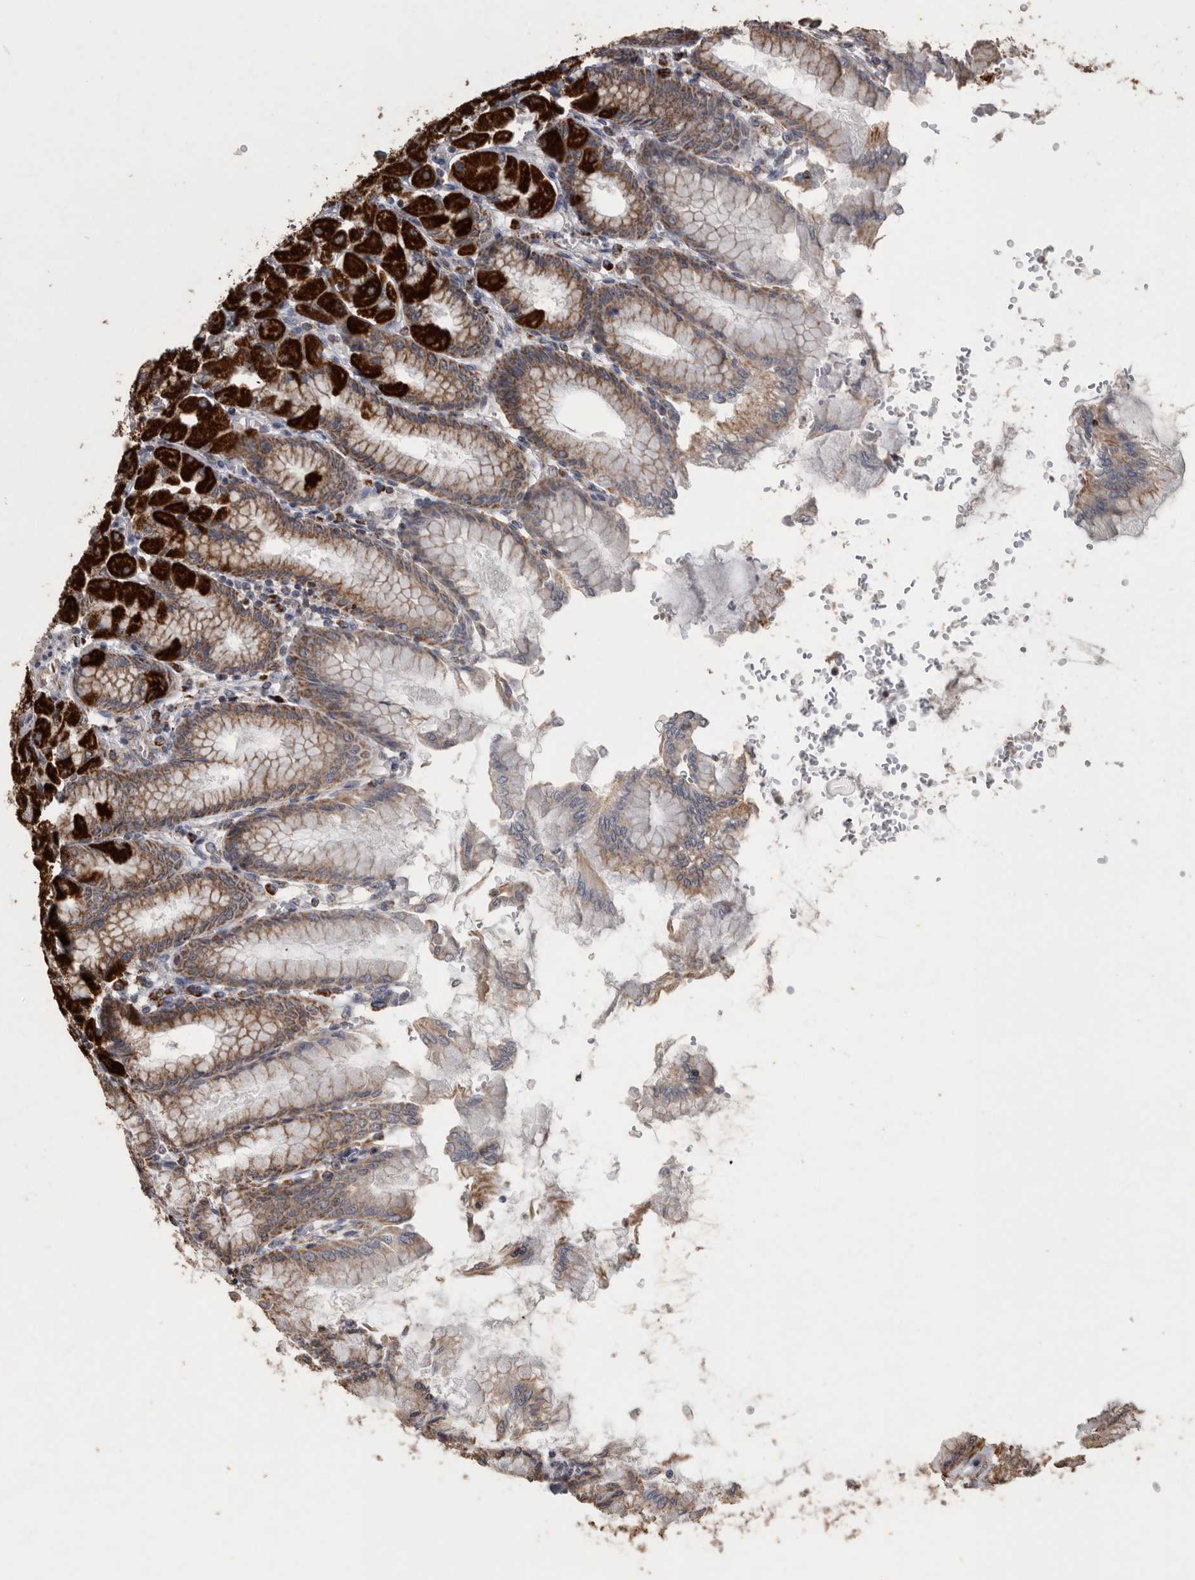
{"staining": {"intensity": "strong", "quantity": "25%-75%", "location": "cytoplasmic/membranous"}, "tissue": "stomach", "cell_type": "Glandular cells", "image_type": "normal", "snomed": [{"axis": "morphology", "description": "Normal tissue, NOS"}, {"axis": "topography", "description": "Stomach, upper"}], "caption": "Glandular cells reveal strong cytoplasmic/membranous staining in about 25%-75% of cells in normal stomach.", "gene": "ACADM", "patient": {"sex": "female", "age": 56}}